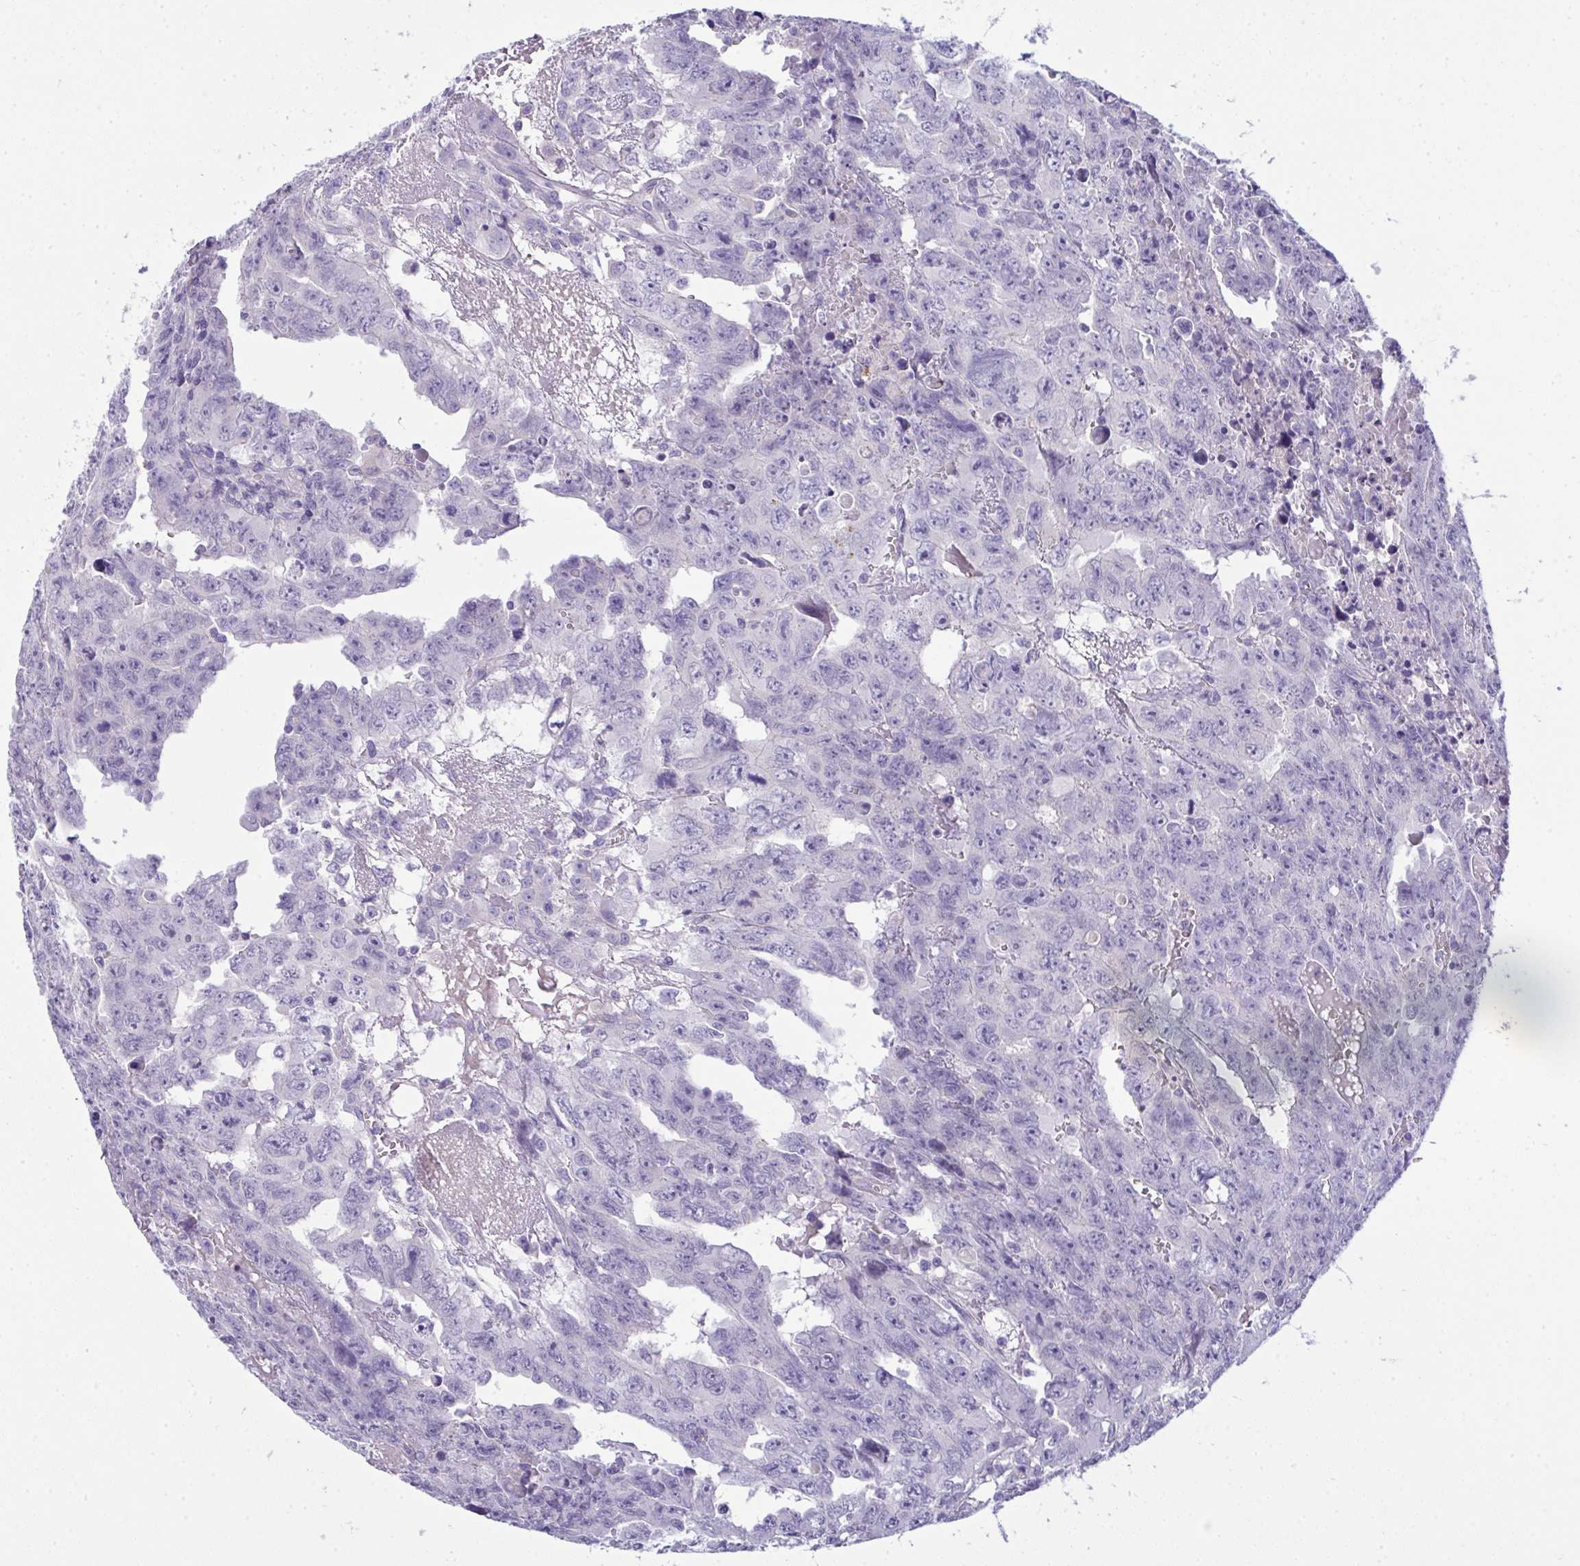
{"staining": {"intensity": "negative", "quantity": "none", "location": "none"}, "tissue": "testis cancer", "cell_type": "Tumor cells", "image_type": "cancer", "snomed": [{"axis": "morphology", "description": "Carcinoma, Embryonal, NOS"}, {"axis": "topography", "description": "Testis"}], "caption": "High magnification brightfield microscopy of testis embryonal carcinoma stained with DAB (brown) and counterstained with hematoxylin (blue): tumor cells show no significant positivity. (DAB immunohistochemistry visualized using brightfield microscopy, high magnification).", "gene": "SPTB", "patient": {"sex": "male", "age": 24}}